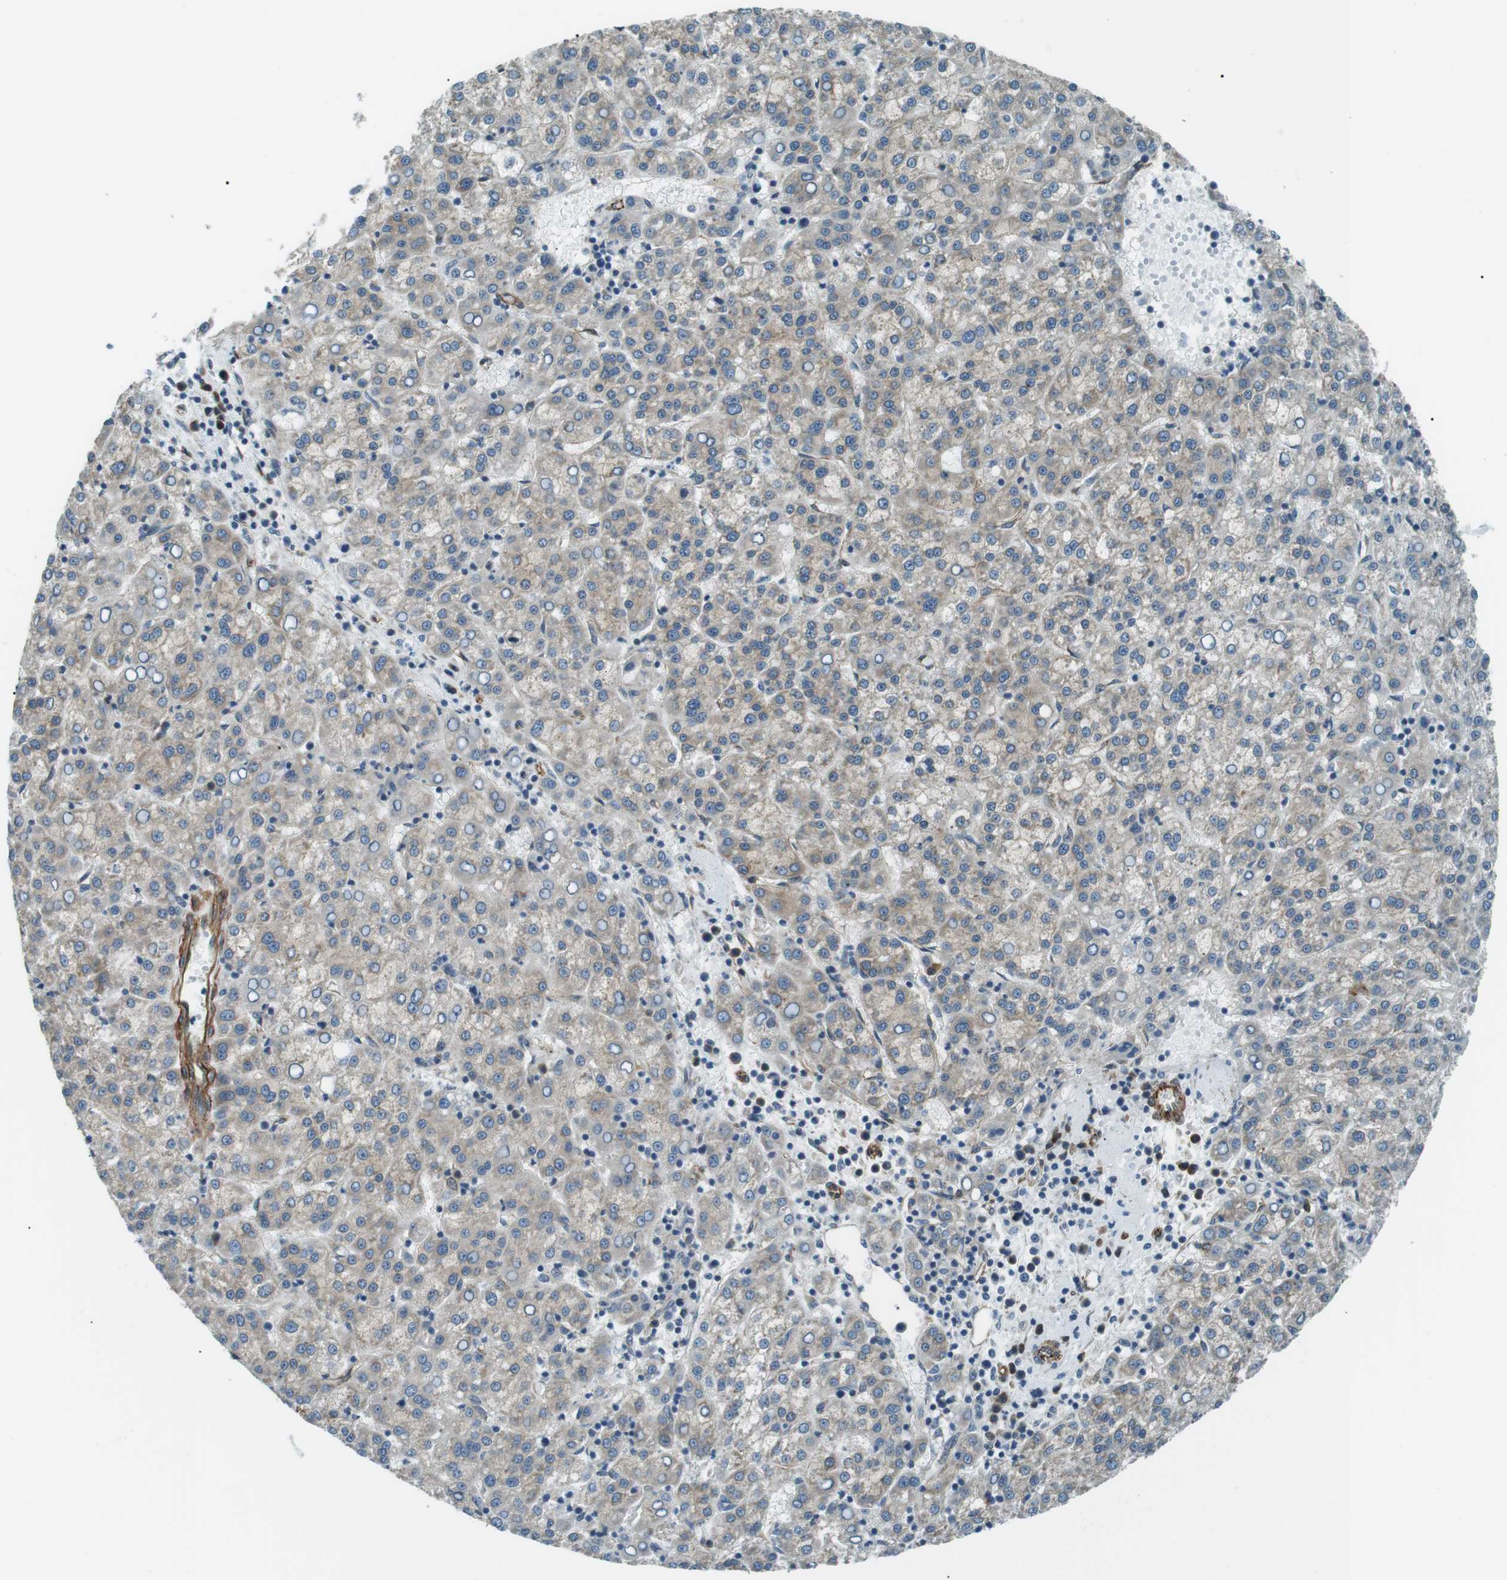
{"staining": {"intensity": "weak", "quantity": "25%-75%", "location": "cytoplasmic/membranous"}, "tissue": "liver cancer", "cell_type": "Tumor cells", "image_type": "cancer", "snomed": [{"axis": "morphology", "description": "Carcinoma, Hepatocellular, NOS"}, {"axis": "topography", "description": "Liver"}], "caption": "Liver cancer tissue demonstrates weak cytoplasmic/membranous staining in about 25%-75% of tumor cells, visualized by immunohistochemistry. Immunohistochemistry (ihc) stains the protein of interest in brown and the nuclei are stained blue.", "gene": "ODR4", "patient": {"sex": "female", "age": 58}}